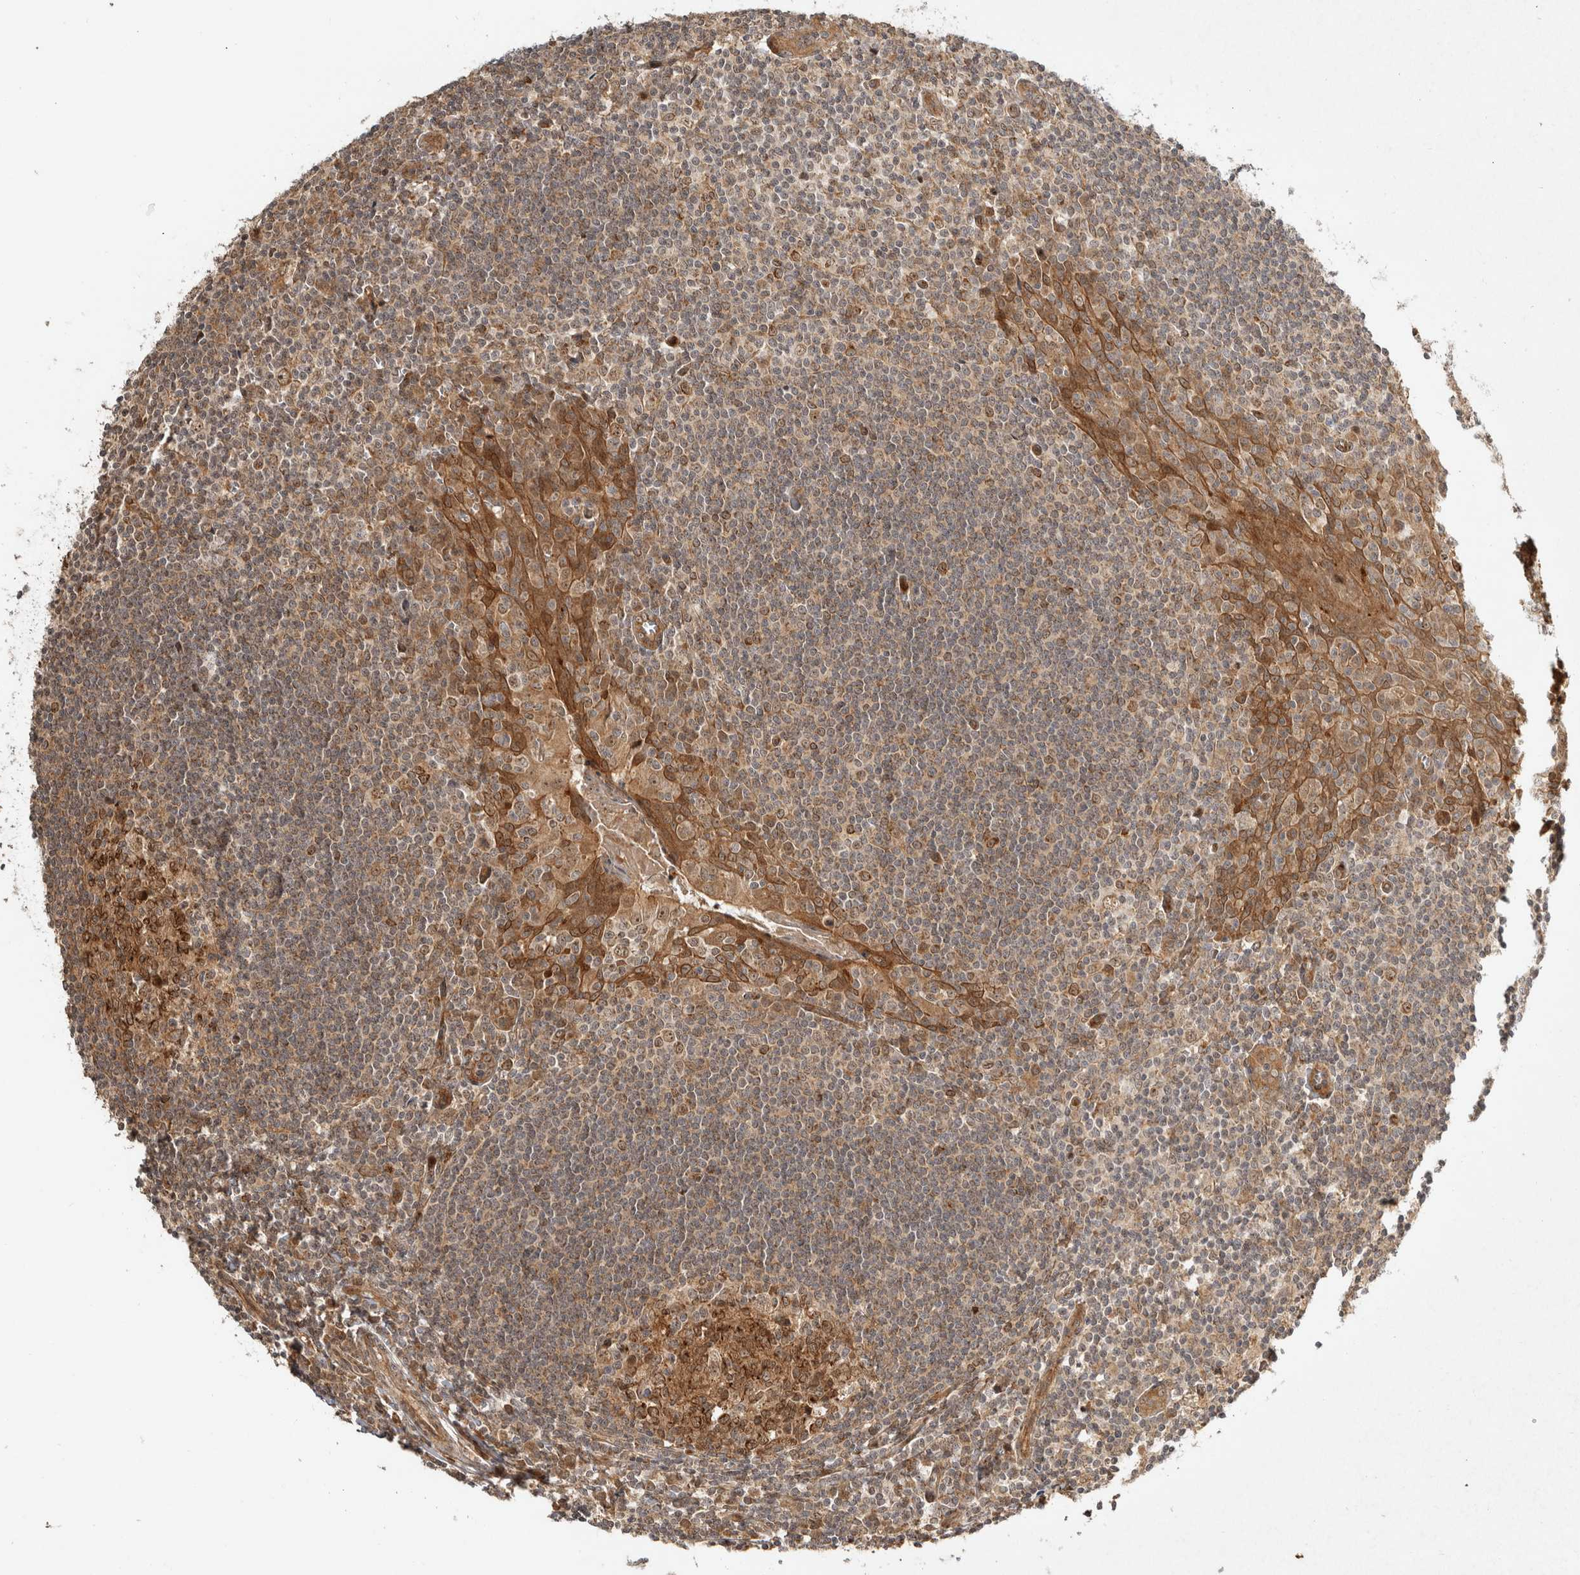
{"staining": {"intensity": "strong", "quantity": ">75%", "location": "cytoplasmic/membranous"}, "tissue": "tonsil", "cell_type": "Germinal center cells", "image_type": "normal", "snomed": [{"axis": "morphology", "description": "Normal tissue, NOS"}, {"axis": "topography", "description": "Tonsil"}], "caption": "A brown stain labels strong cytoplasmic/membranous expression of a protein in germinal center cells of normal tonsil. The staining was performed using DAB, with brown indicating positive protein expression. Nuclei are stained blue with hematoxylin.", "gene": "CAMSAP2", "patient": {"sex": "male", "age": 27}}